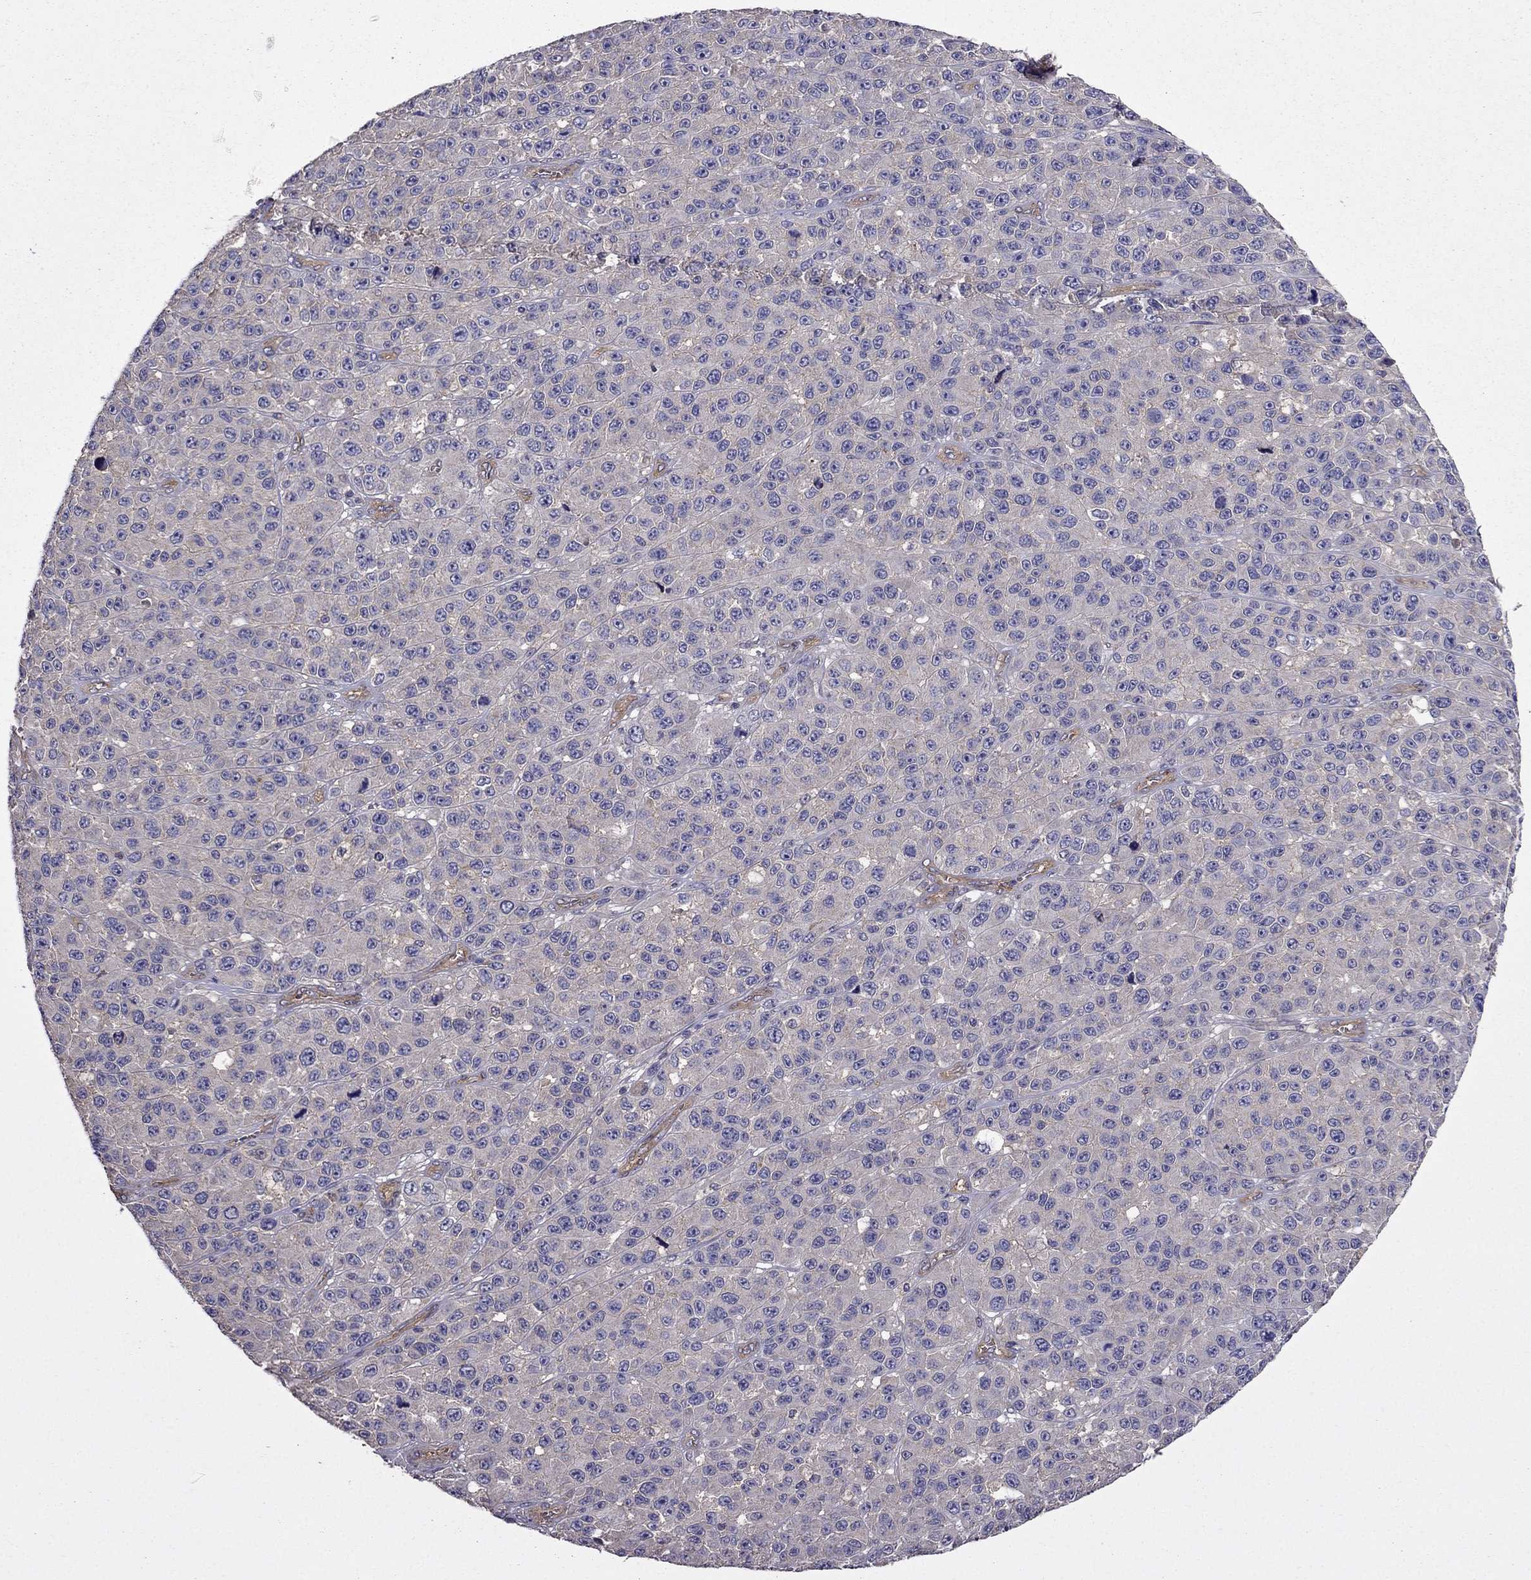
{"staining": {"intensity": "negative", "quantity": "none", "location": "none"}, "tissue": "melanoma", "cell_type": "Tumor cells", "image_type": "cancer", "snomed": [{"axis": "morphology", "description": "Malignant melanoma, NOS"}, {"axis": "topography", "description": "Skin"}], "caption": "Immunohistochemical staining of human melanoma reveals no significant positivity in tumor cells. Nuclei are stained in blue.", "gene": "ITGB1", "patient": {"sex": "female", "age": 58}}